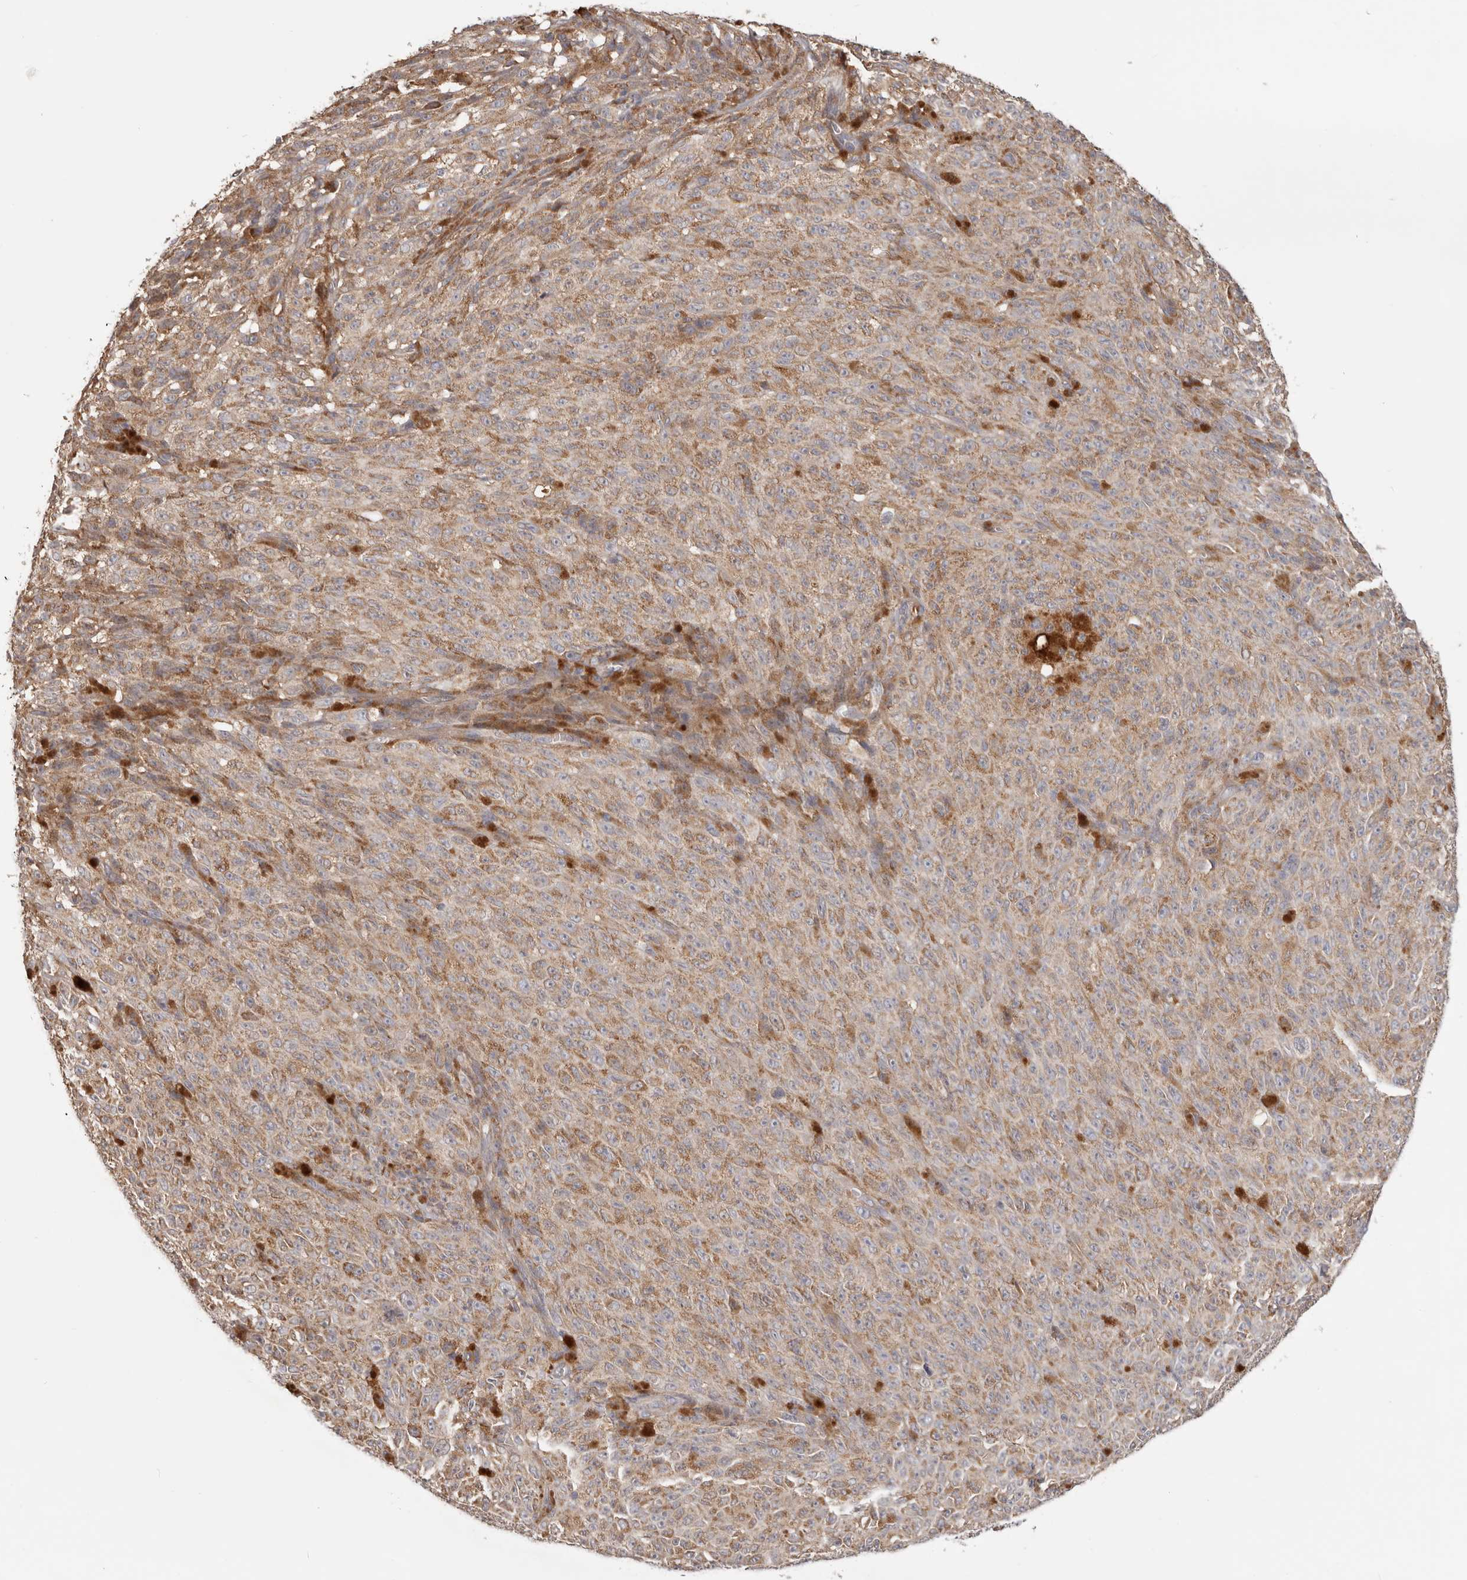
{"staining": {"intensity": "weak", "quantity": ">75%", "location": "cytoplasmic/membranous"}, "tissue": "melanoma", "cell_type": "Tumor cells", "image_type": "cancer", "snomed": [{"axis": "morphology", "description": "Malignant melanoma, NOS"}, {"axis": "topography", "description": "Skin"}], "caption": "This is a histology image of immunohistochemistry staining of malignant melanoma, which shows weak staining in the cytoplasmic/membranous of tumor cells.", "gene": "LRP6", "patient": {"sex": "female", "age": 82}}